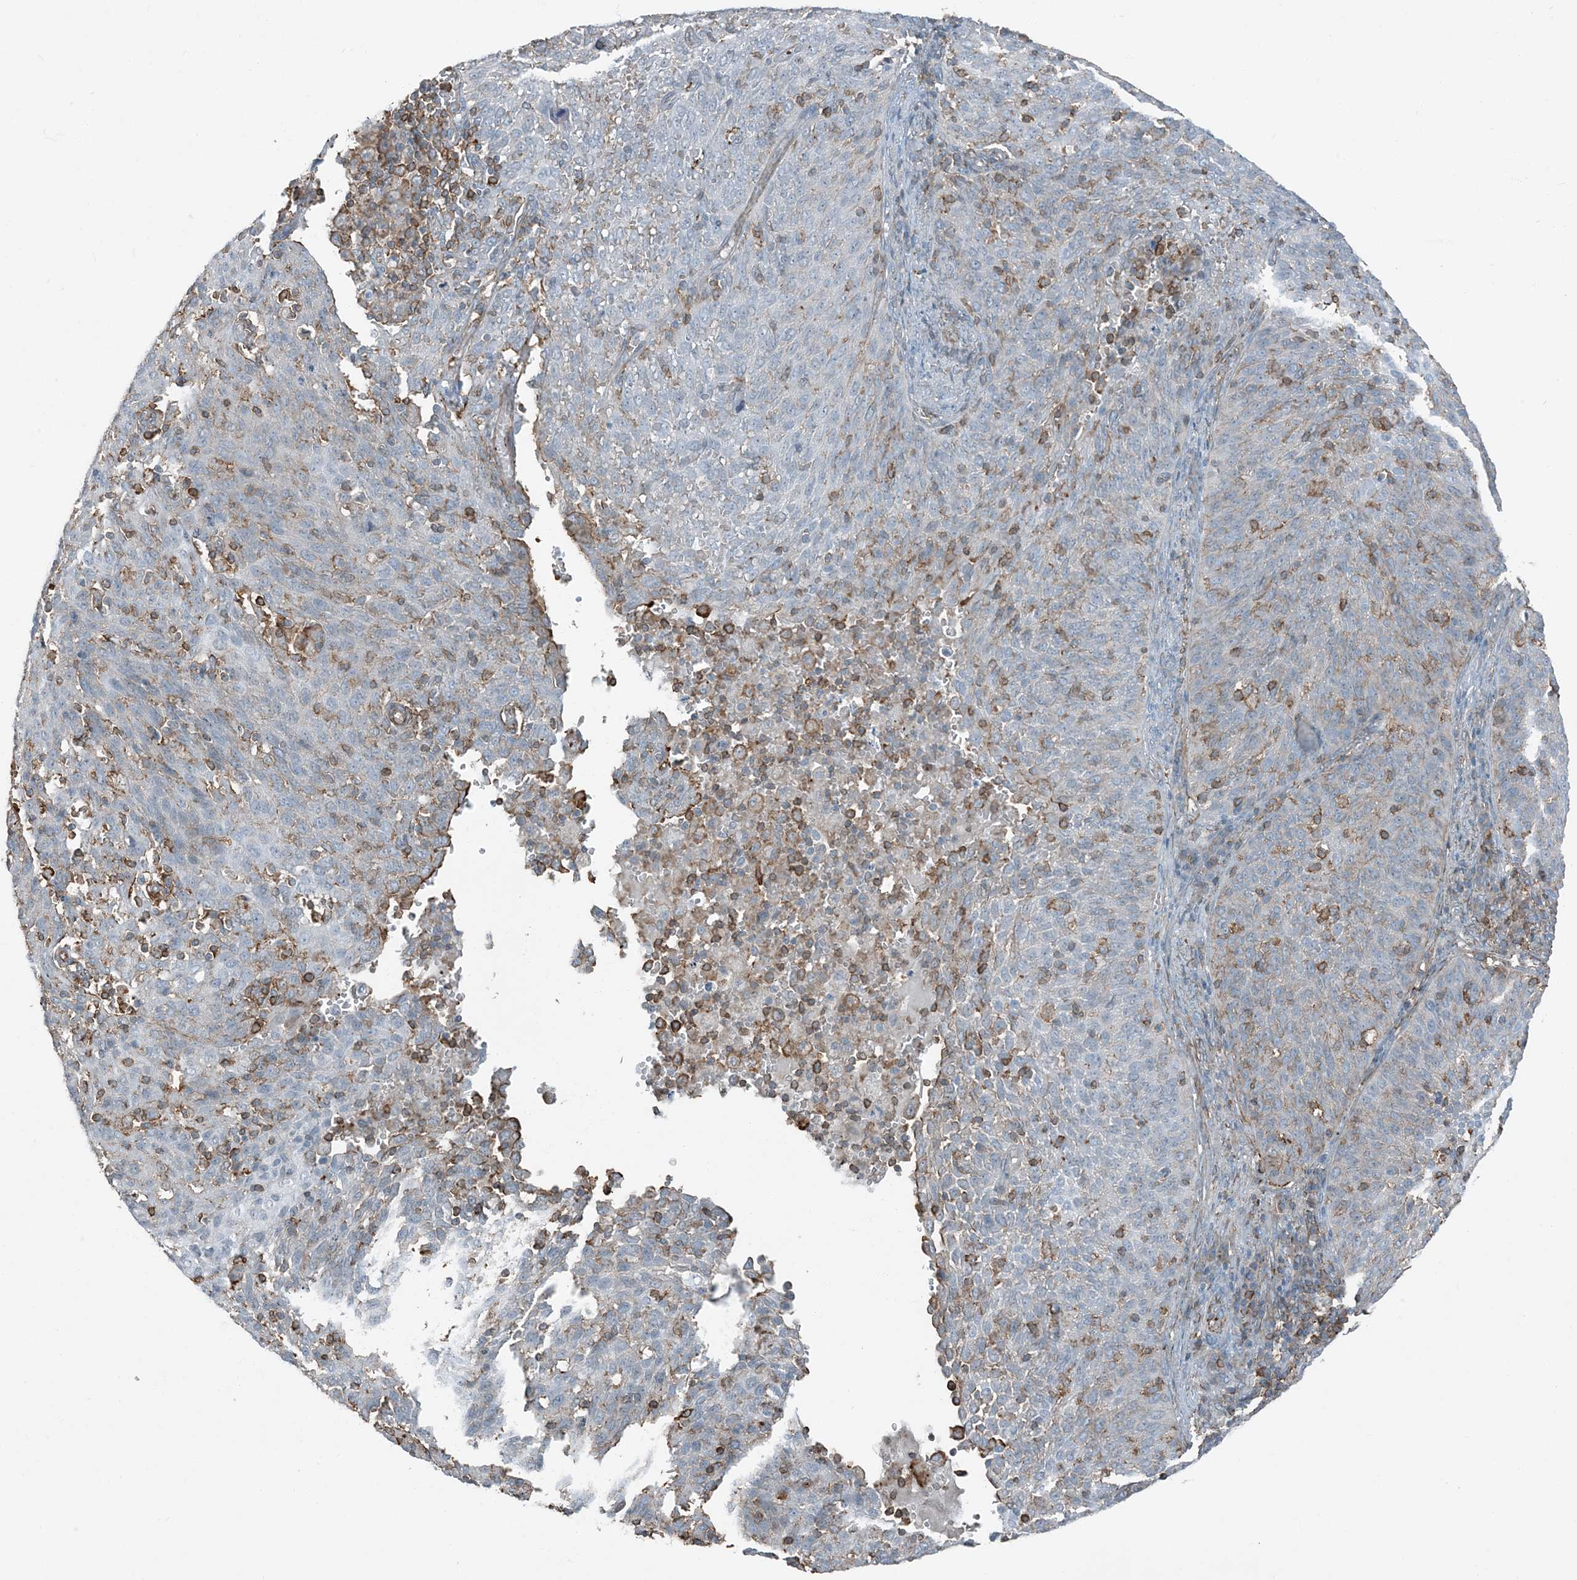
{"staining": {"intensity": "negative", "quantity": "none", "location": "none"}, "tissue": "cervical cancer", "cell_type": "Tumor cells", "image_type": "cancer", "snomed": [{"axis": "morphology", "description": "Squamous cell carcinoma, NOS"}, {"axis": "topography", "description": "Cervix"}], "caption": "DAB (3,3'-diaminobenzidine) immunohistochemical staining of cervical cancer (squamous cell carcinoma) reveals no significant positivity in tumor cells.", "gene": "APOBEC3C", "patient": {"sex": "female", "age": 38}}